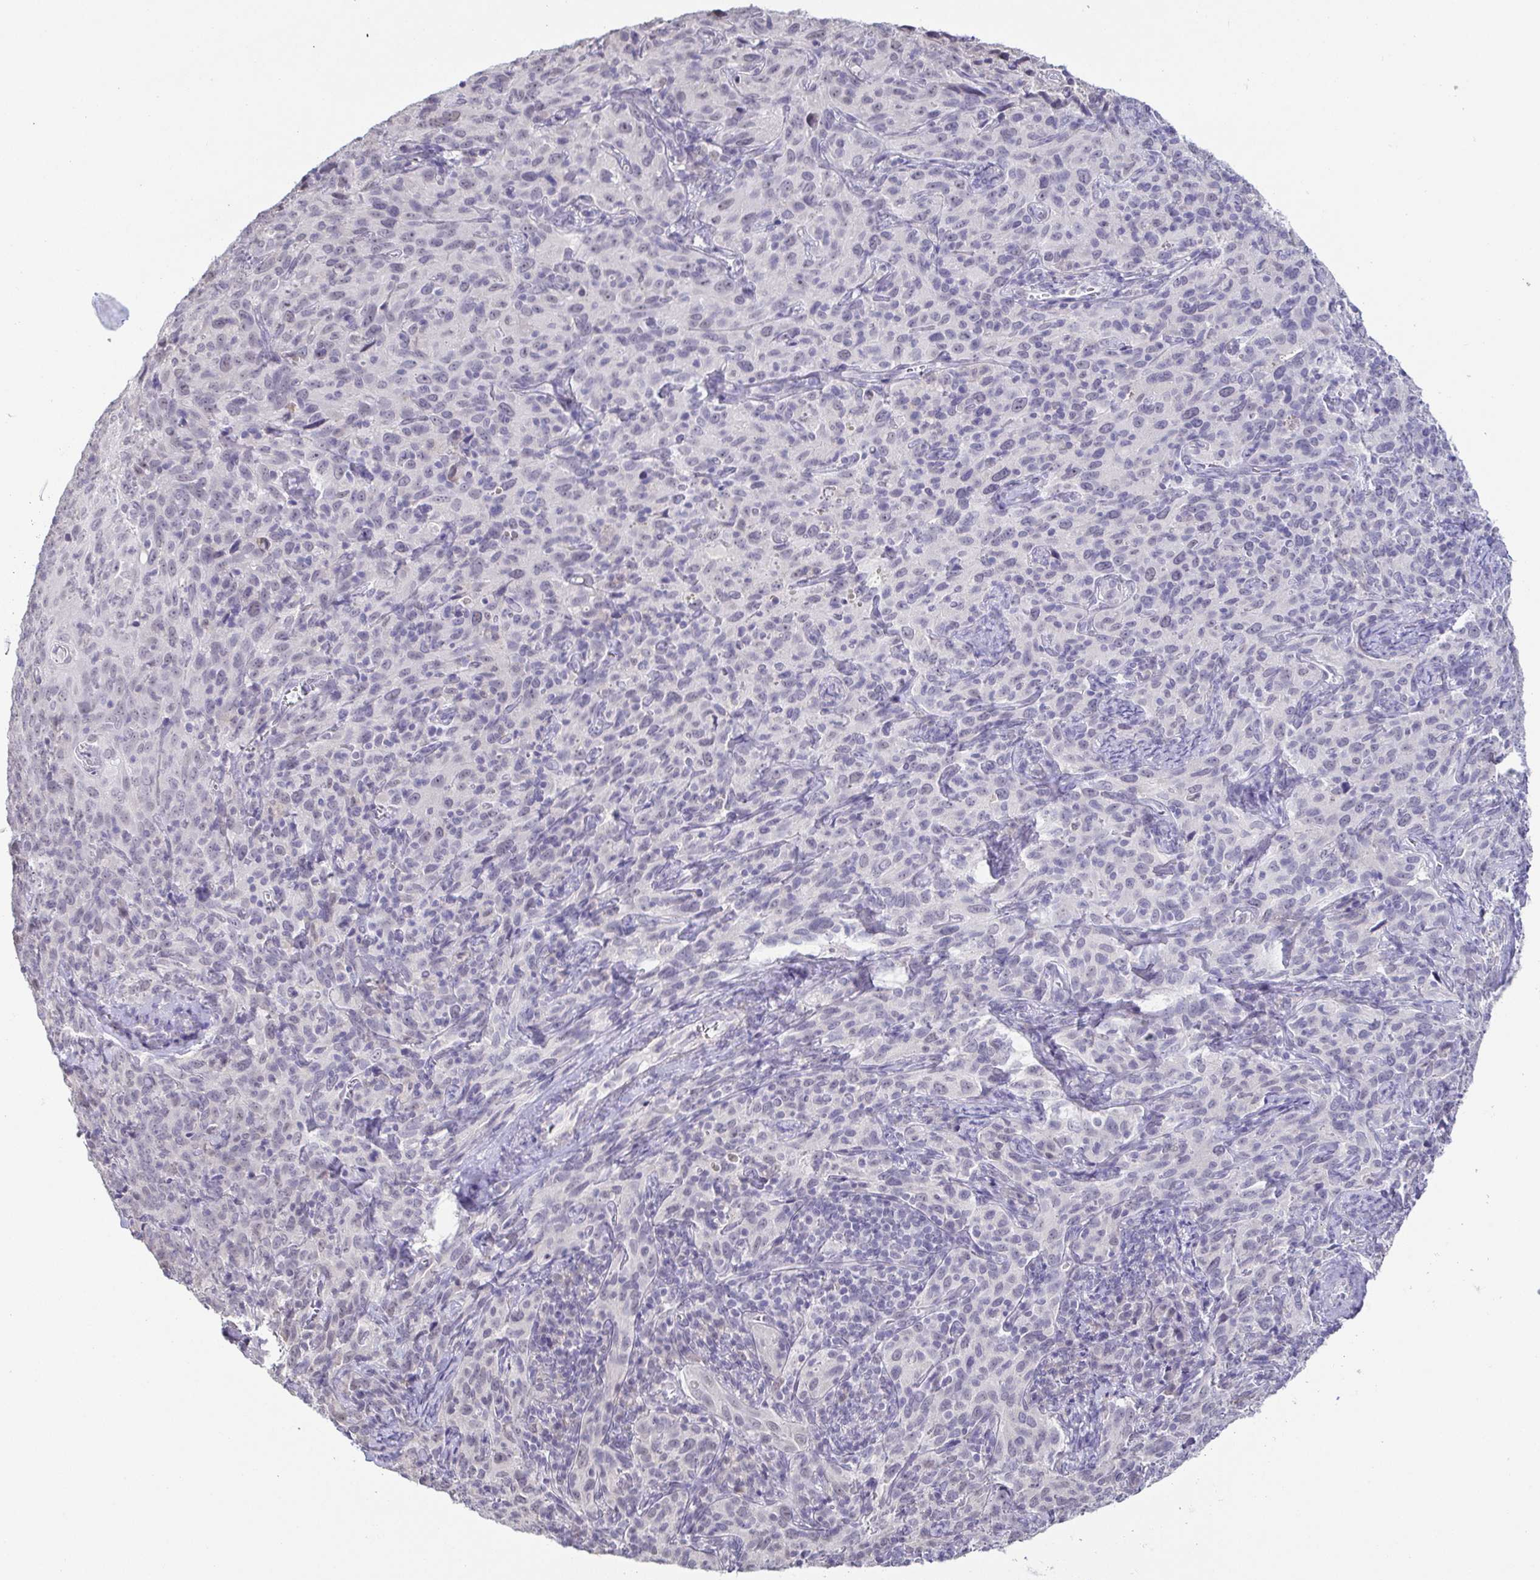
{"staining": {"intensity": "negative", "quantity": "none", "location": "none"}, "tissue": "cervical cancer", "cell_type": "Tumor cells", "image_type": "cancer", "snomed": [{"axis": "morphology", "description": "Squamous cell carcinoma, NOS"}, {"axis": "topography", "description": "Cervix"}], "caption": "Immunohistochemistry (IHC) of human squamous cell carcinoma (cervical) exhibits no positivity in tumor cells.", "gene": "NEFH", "patient": {"sex": "female", "age": 51}}